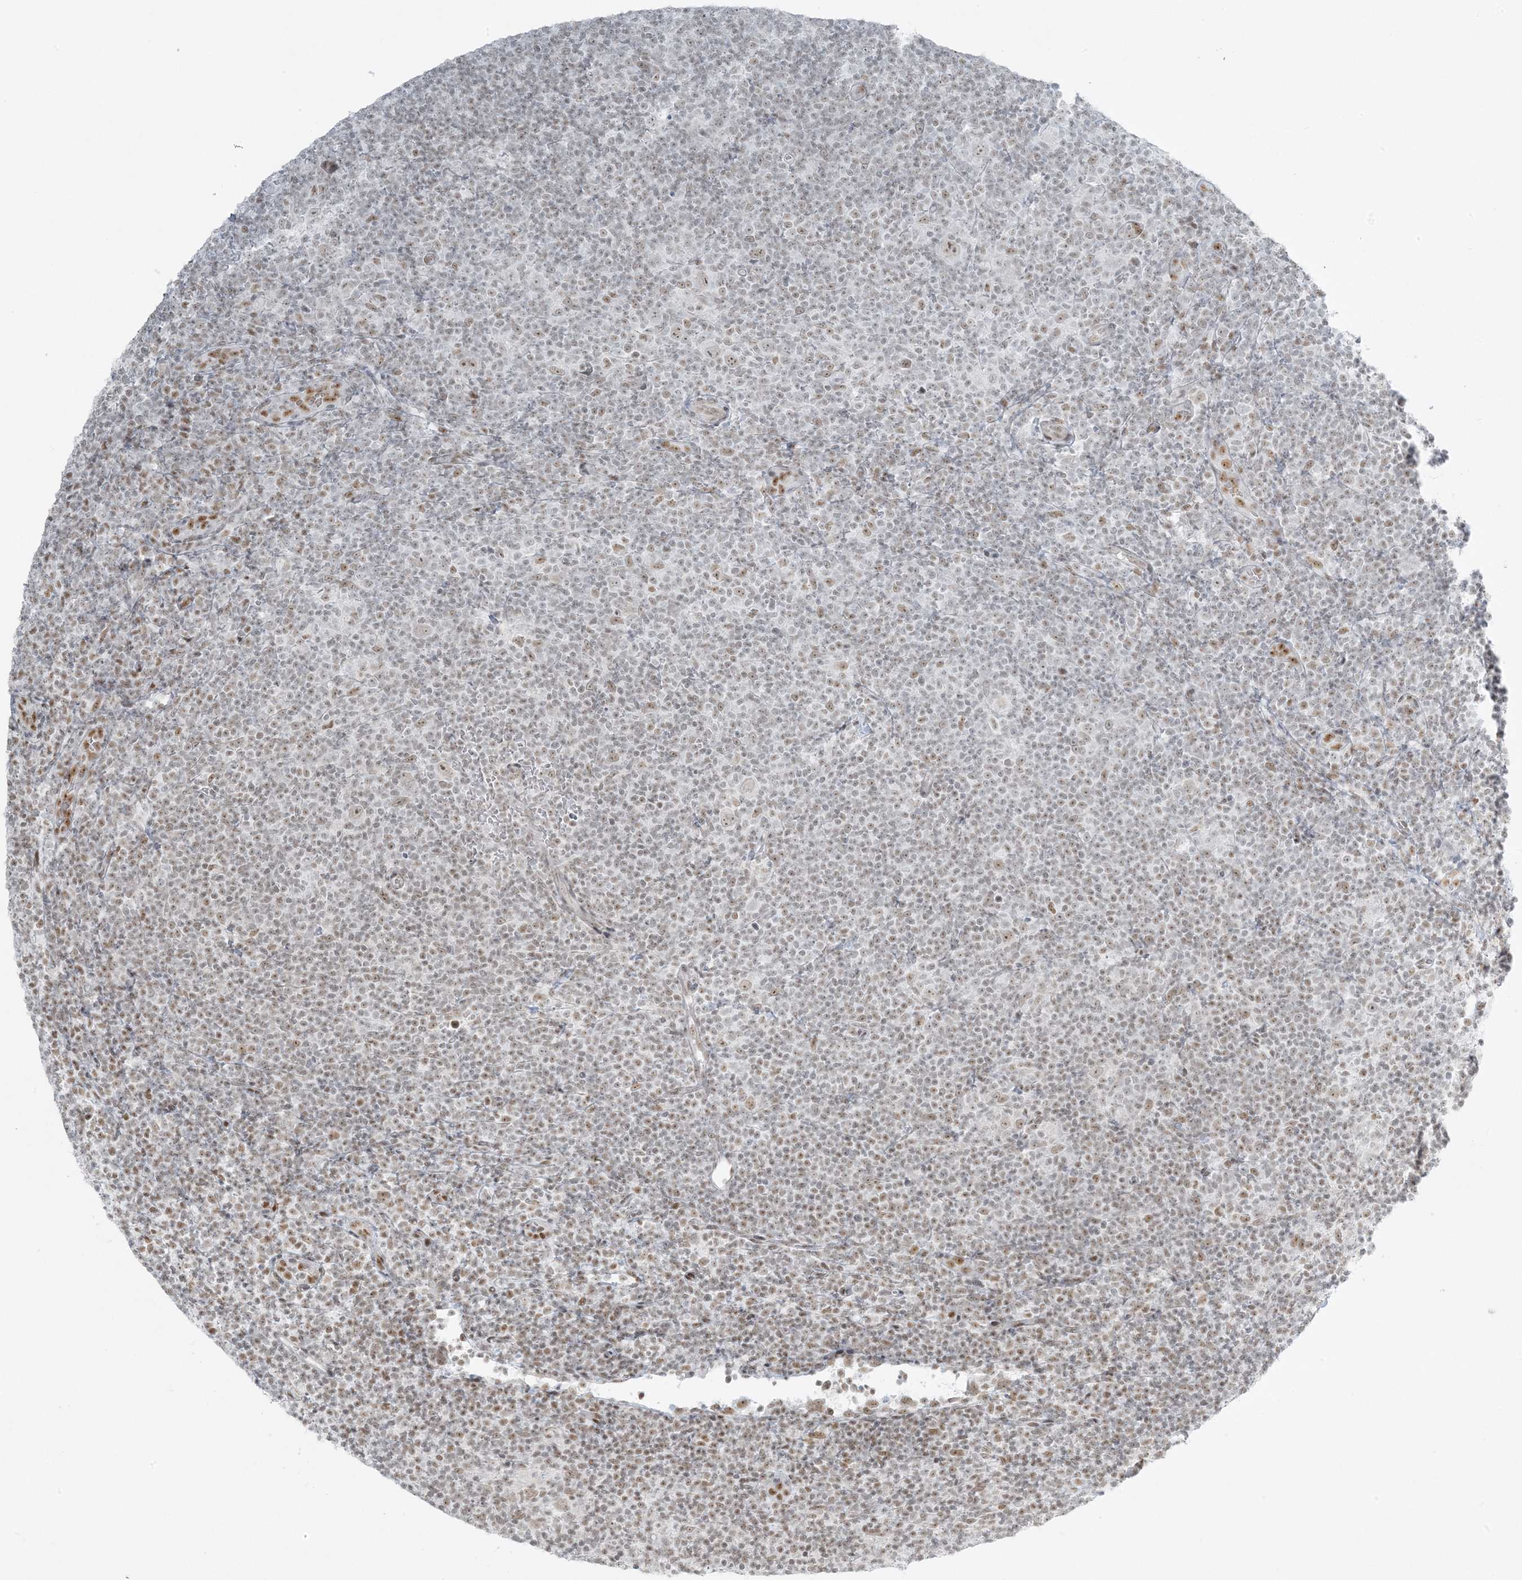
{"staining": {"intensity": "weak", "quantity": "<25%", "location": "nuclear"}, "tissue": "lymphoma", "cell_type": "Tumor cells", "image_type": "cancer", "snomed": [{"axis": "morphology", "description": "Hodgkin's disease, NOS"}, {"axis": "topography", "description": "Lymph node"}], "caption": "Immunohistochemical staining of lymphoma shows no significant staining in tumor cells.", "gene": "ZNF787", "patient": {"sex": "female", "age": 57}}